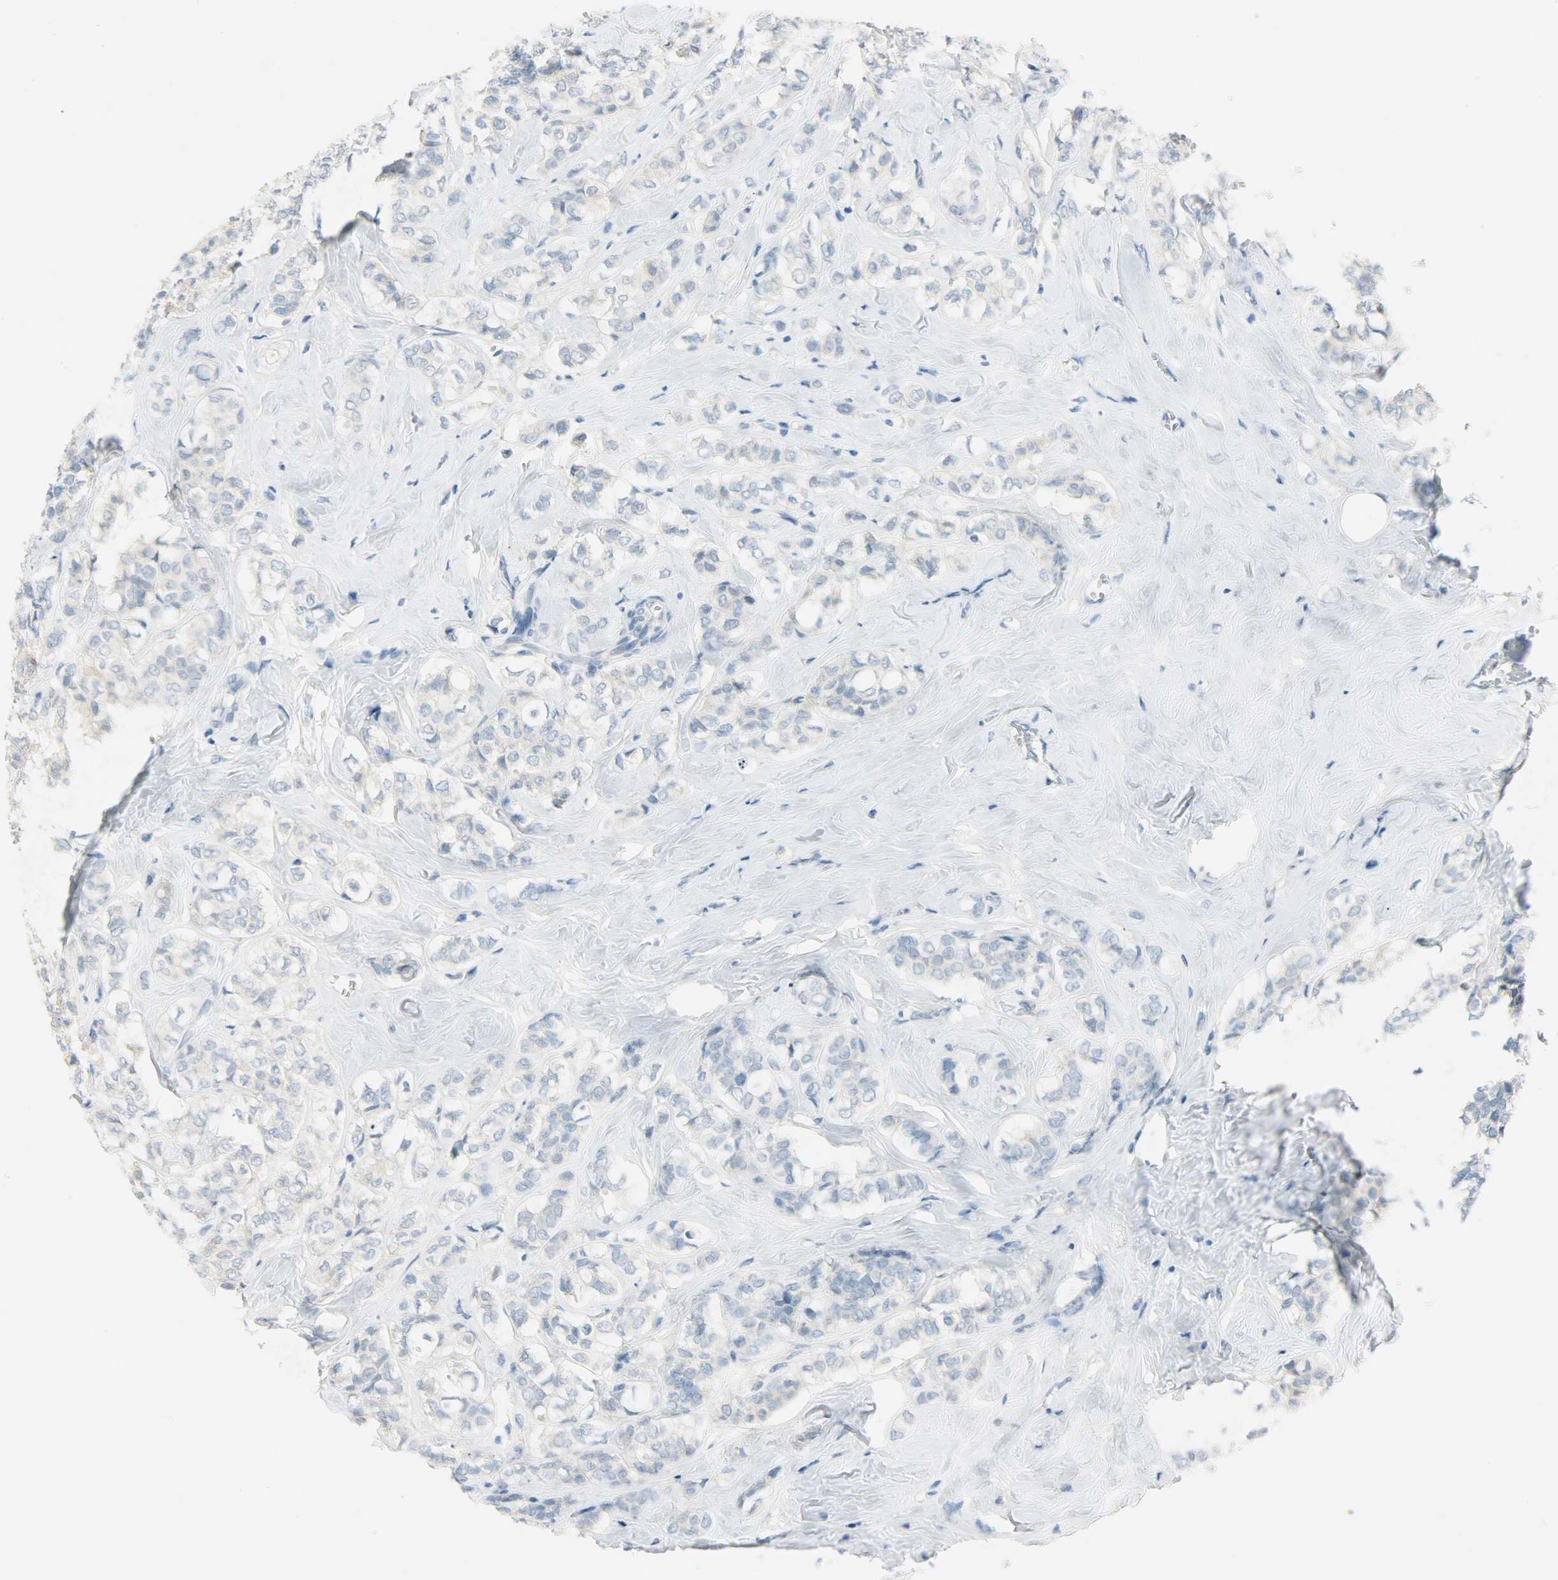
{"staining": {"intensity": "weak", "quantity": "25%-75%", "location": "cytoplasmic/membranous"}, "tissue": "breast cancer", "cell_type": "Tumor cells", "image_type": "cancer", "snomed": [{"axis": "morphology", "description": "Lobular carcinoma"}, {"axis": "topography", "description": "Breast"}], "caption": "A low amount of weak cytoplasmic/membranous expression is present in approximately 25%-75% of tumor cells in breast cancer (lobular carcinoma) tissue.", "gene": "PROM1", "patient": {"sex": "female", "age": 60}}